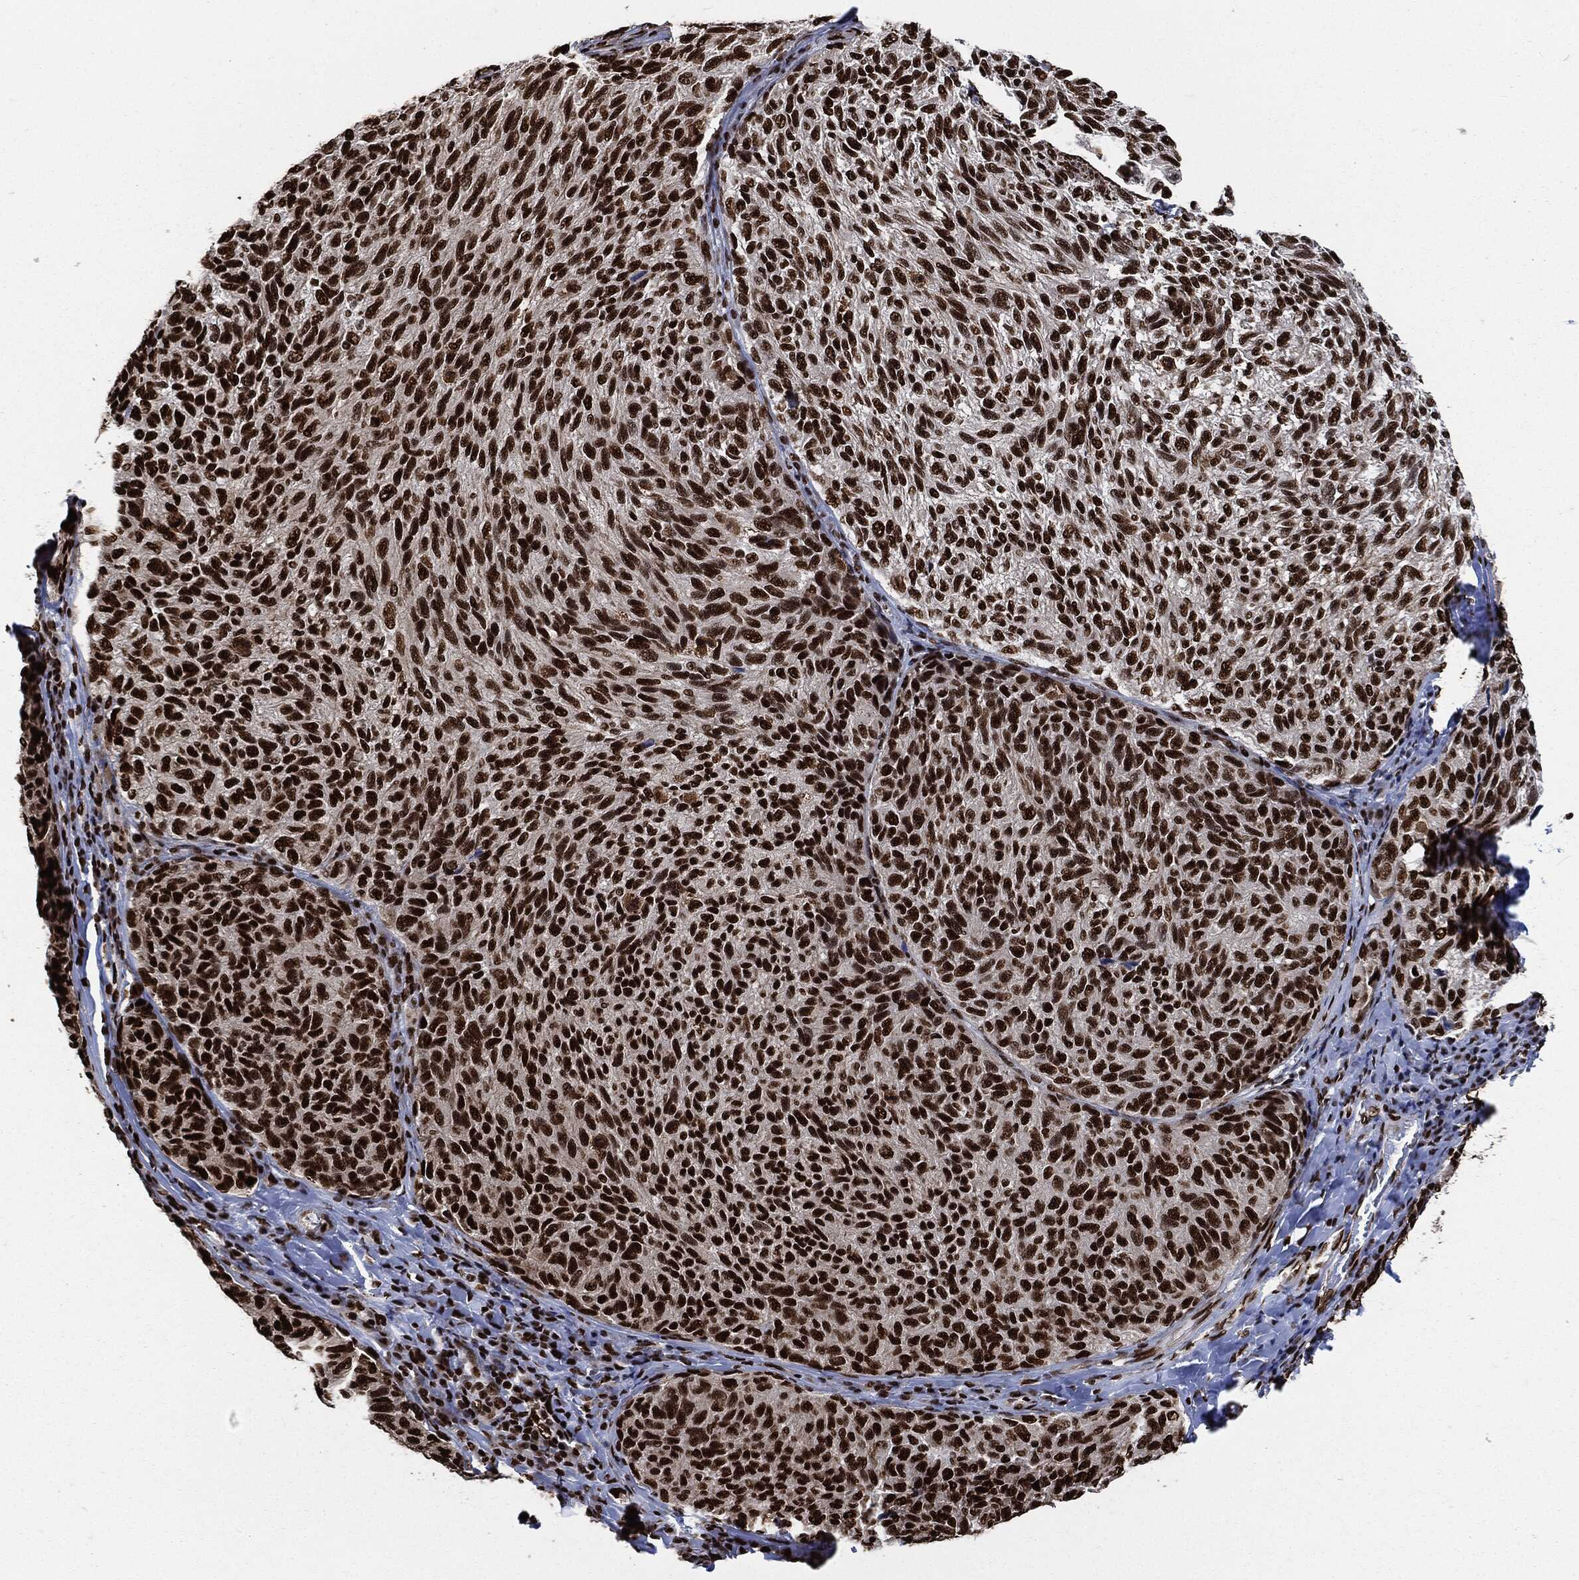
{"staining": {"intensity": "strong", "quantity": ">75%", "location": "nuclear"}, "tissue": "melanoma", "cell_type": "Tumor cells", "image_type": "cancer", "snomed": [{"axis": "morphology", "description": "Malignant melanoma, NOS"}, {"axis": "topography", "description": "Skin"}], "caption": "A high amount of strong nuclear positivity is present in about >75% of tumor cells in melanoma tissue. Nuclei are stained in blue.", "gene": "RECQL", "patient": {"sex": "female", "age": 73}}